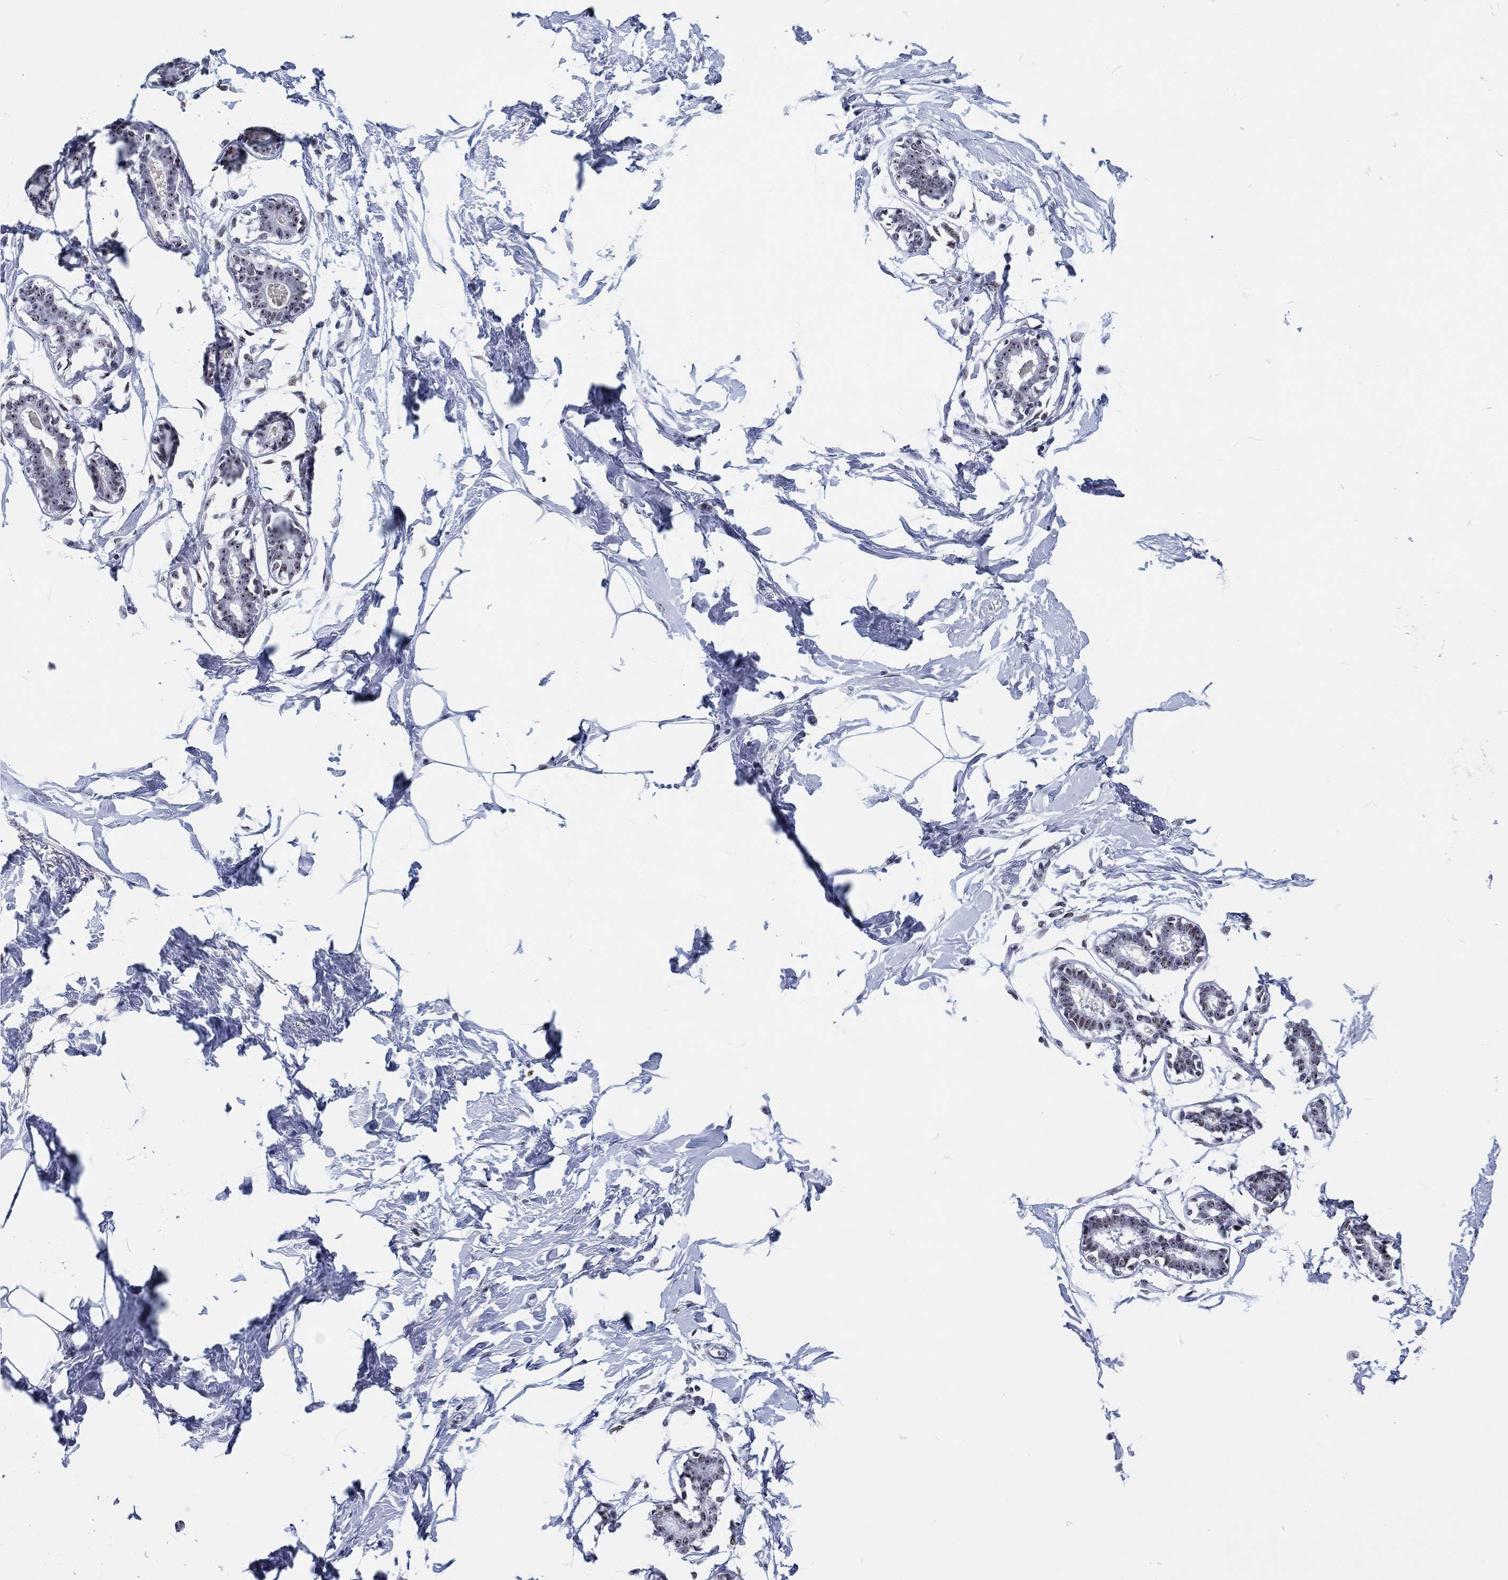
{"staining": {"intensity": "negative", "quantity": "none", "location": "none"}, "tissue": "breast", "cell_type": "Adipocytes", "image_type": "normal", "snomed": [{"axis": "morphology", "description": "Normal tissue, NOS"}, {"axis": "morphology", "description": "Lobular carcinoma, in situ"}, {"axis": "topography", "description": "Breast"}], "caption": "The histopathology image displays no staining of adipocytes in unremarkable breast. (Immunohistochemistry, brightfield microscopy, high magnification).", "gene": "MAPK8IP1", "patient": {"sex": "female", "age": 35}}